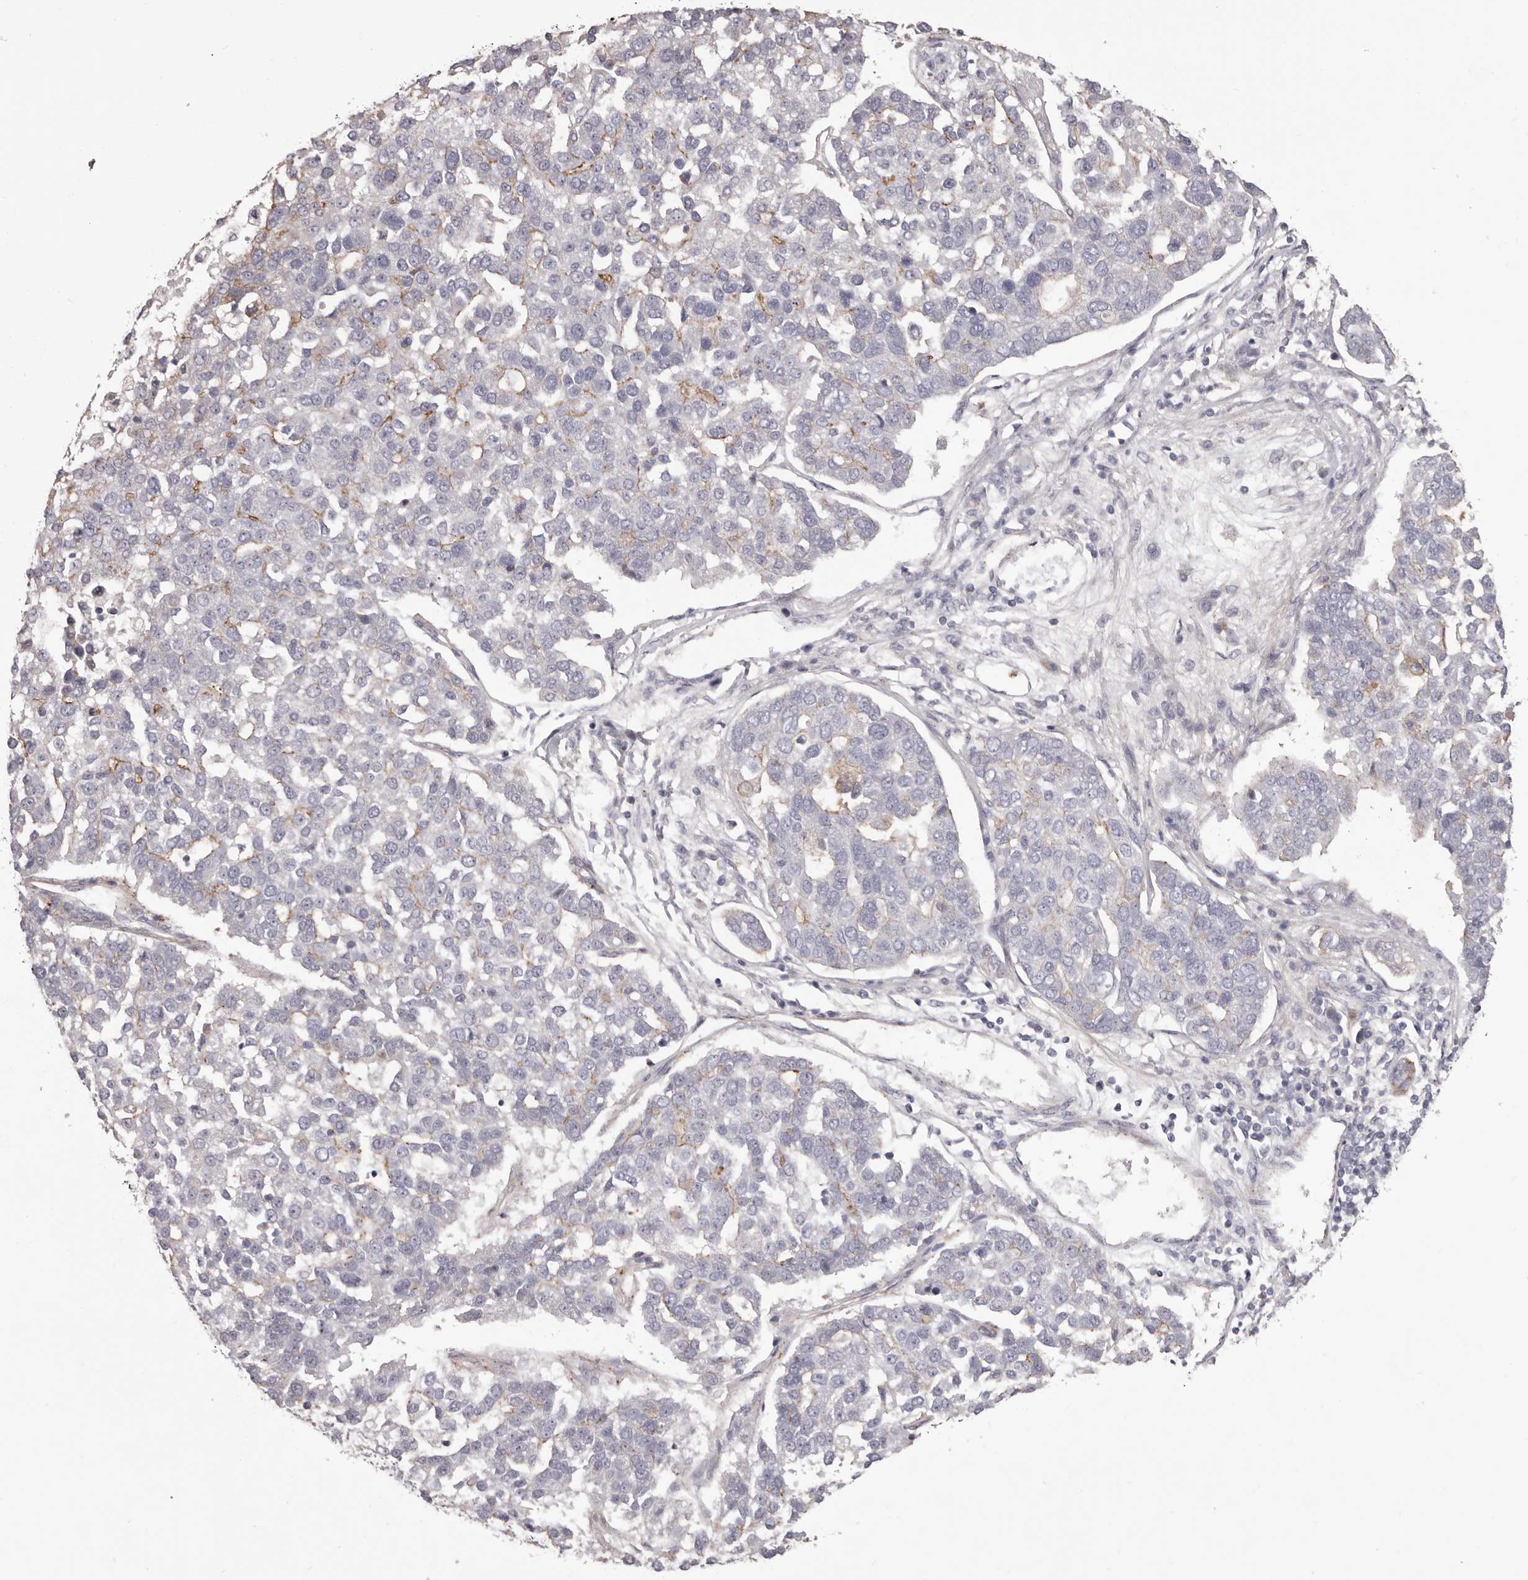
{"staining": {"intensity": "moderate", "quantity": "<25%", "location": "cytoplasmic/membranous"}, "tissue": "pancreatic cancer", "cell_type": "Tumor cells", "image_type": "cancer", "snomed": [{"axis": "morphology", "description": "Adenocarcinoma, NOS"}, {"axis": "topography", "description": "Pancreas"}], "caption": "Adenocarcinoma (pancreatic) stained with a protein marker demonstrates moderate staining in tumor cells.", "gene": "PEG10", "patient": {"sex": "female", "age": 61}}